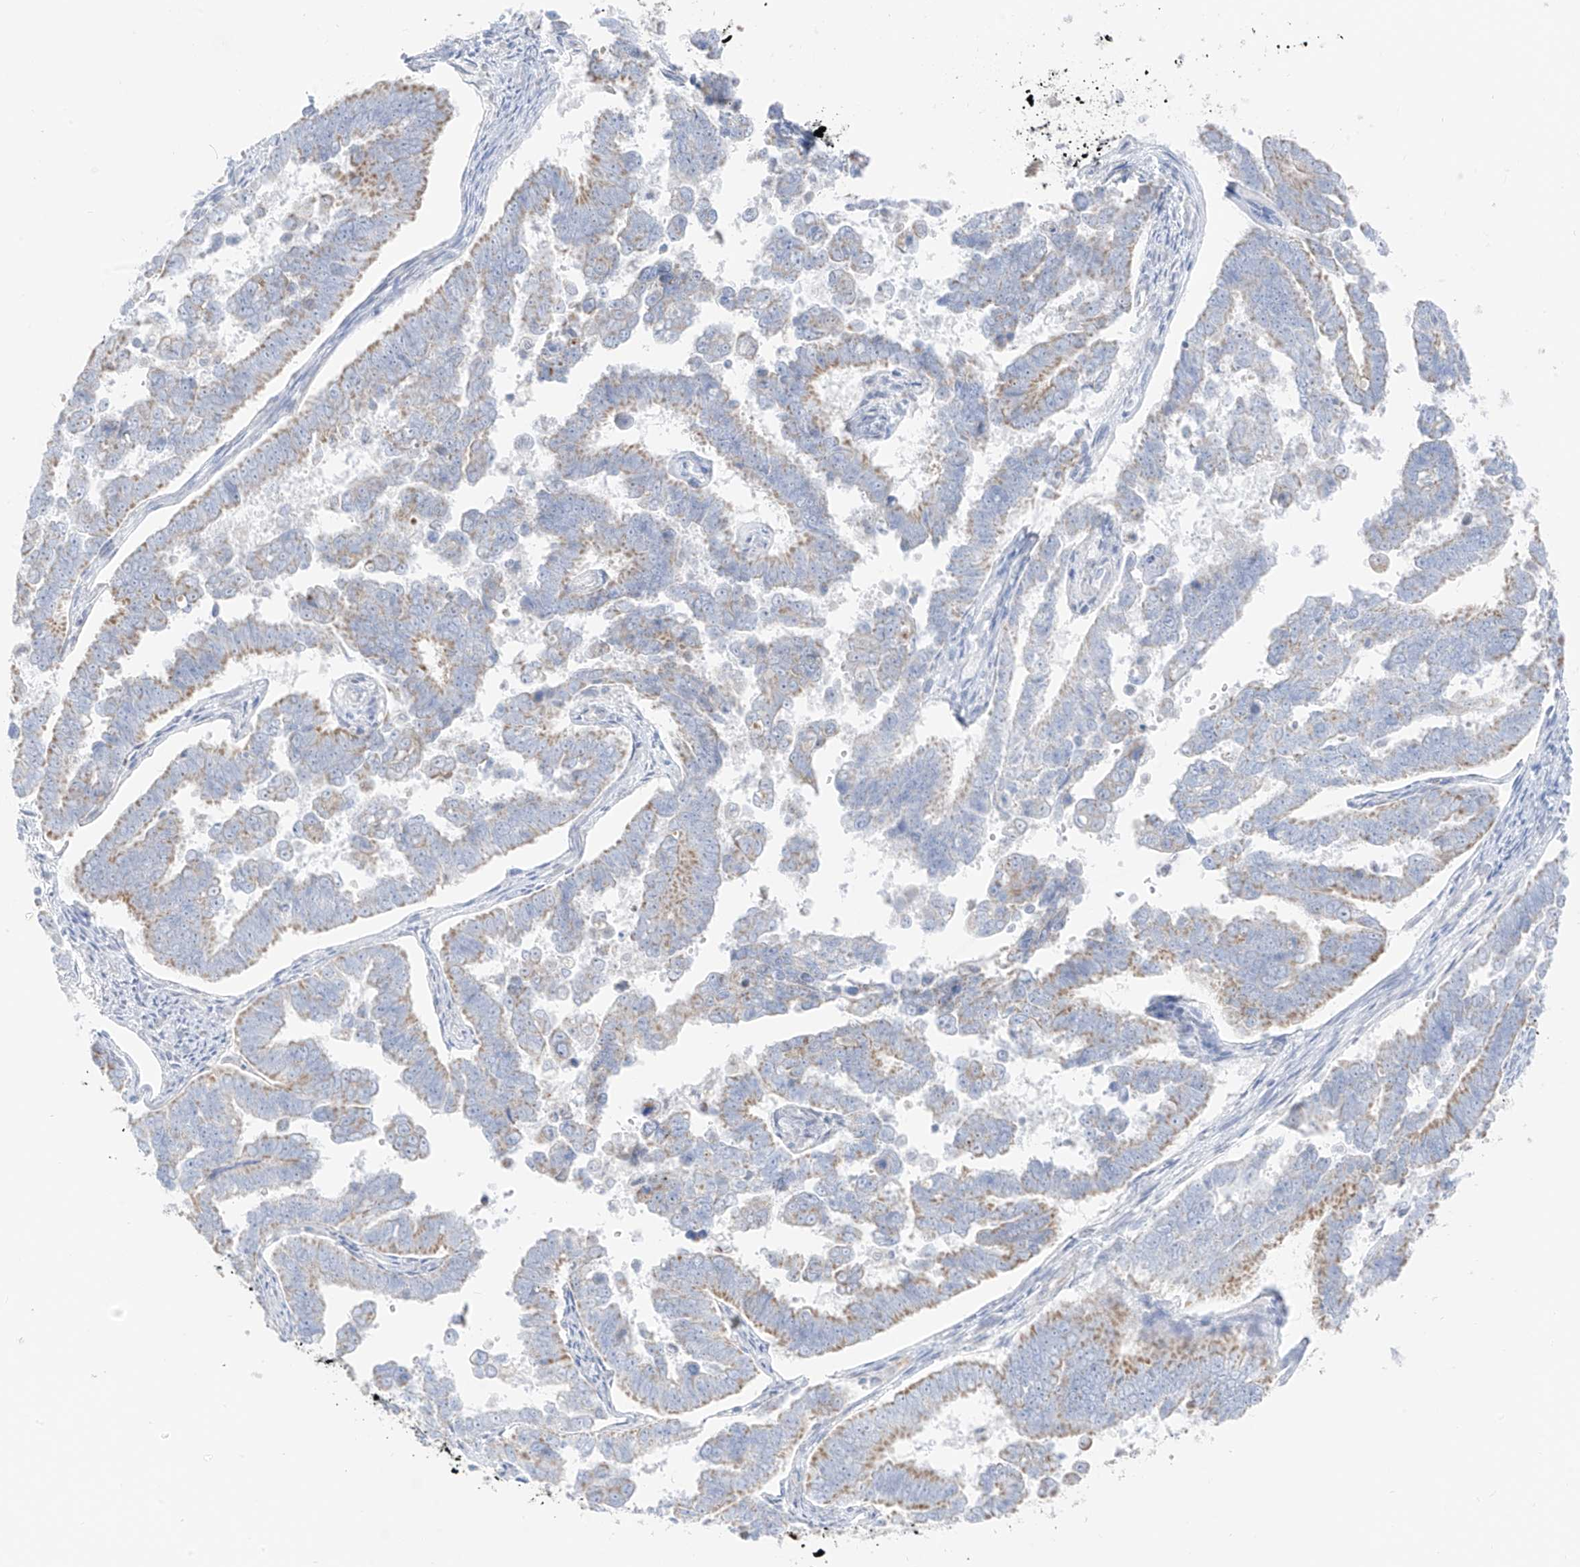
{"staining": {"intensity": "weak", "quantity": ">75%", "location": "cytoplasmic/membranous"}, "tissue": "endometrial cancer", "cell_type": "Tumor cells", "image_type": "cancer", "snomed": [{"axis": "morphology", "description": "Adenocarcinoma, NOS"}, {"axis": "topography", "description": "Endometrium"}], "caption": "Protein analysis of endometrial cancer tissue reveals weak cytoplasmic/membranous positivity in about >75% of tumor cells. Nuclei are stained in blue.", "gene": "ETHE1", "patient": {"sex": "female", "age": 75}}